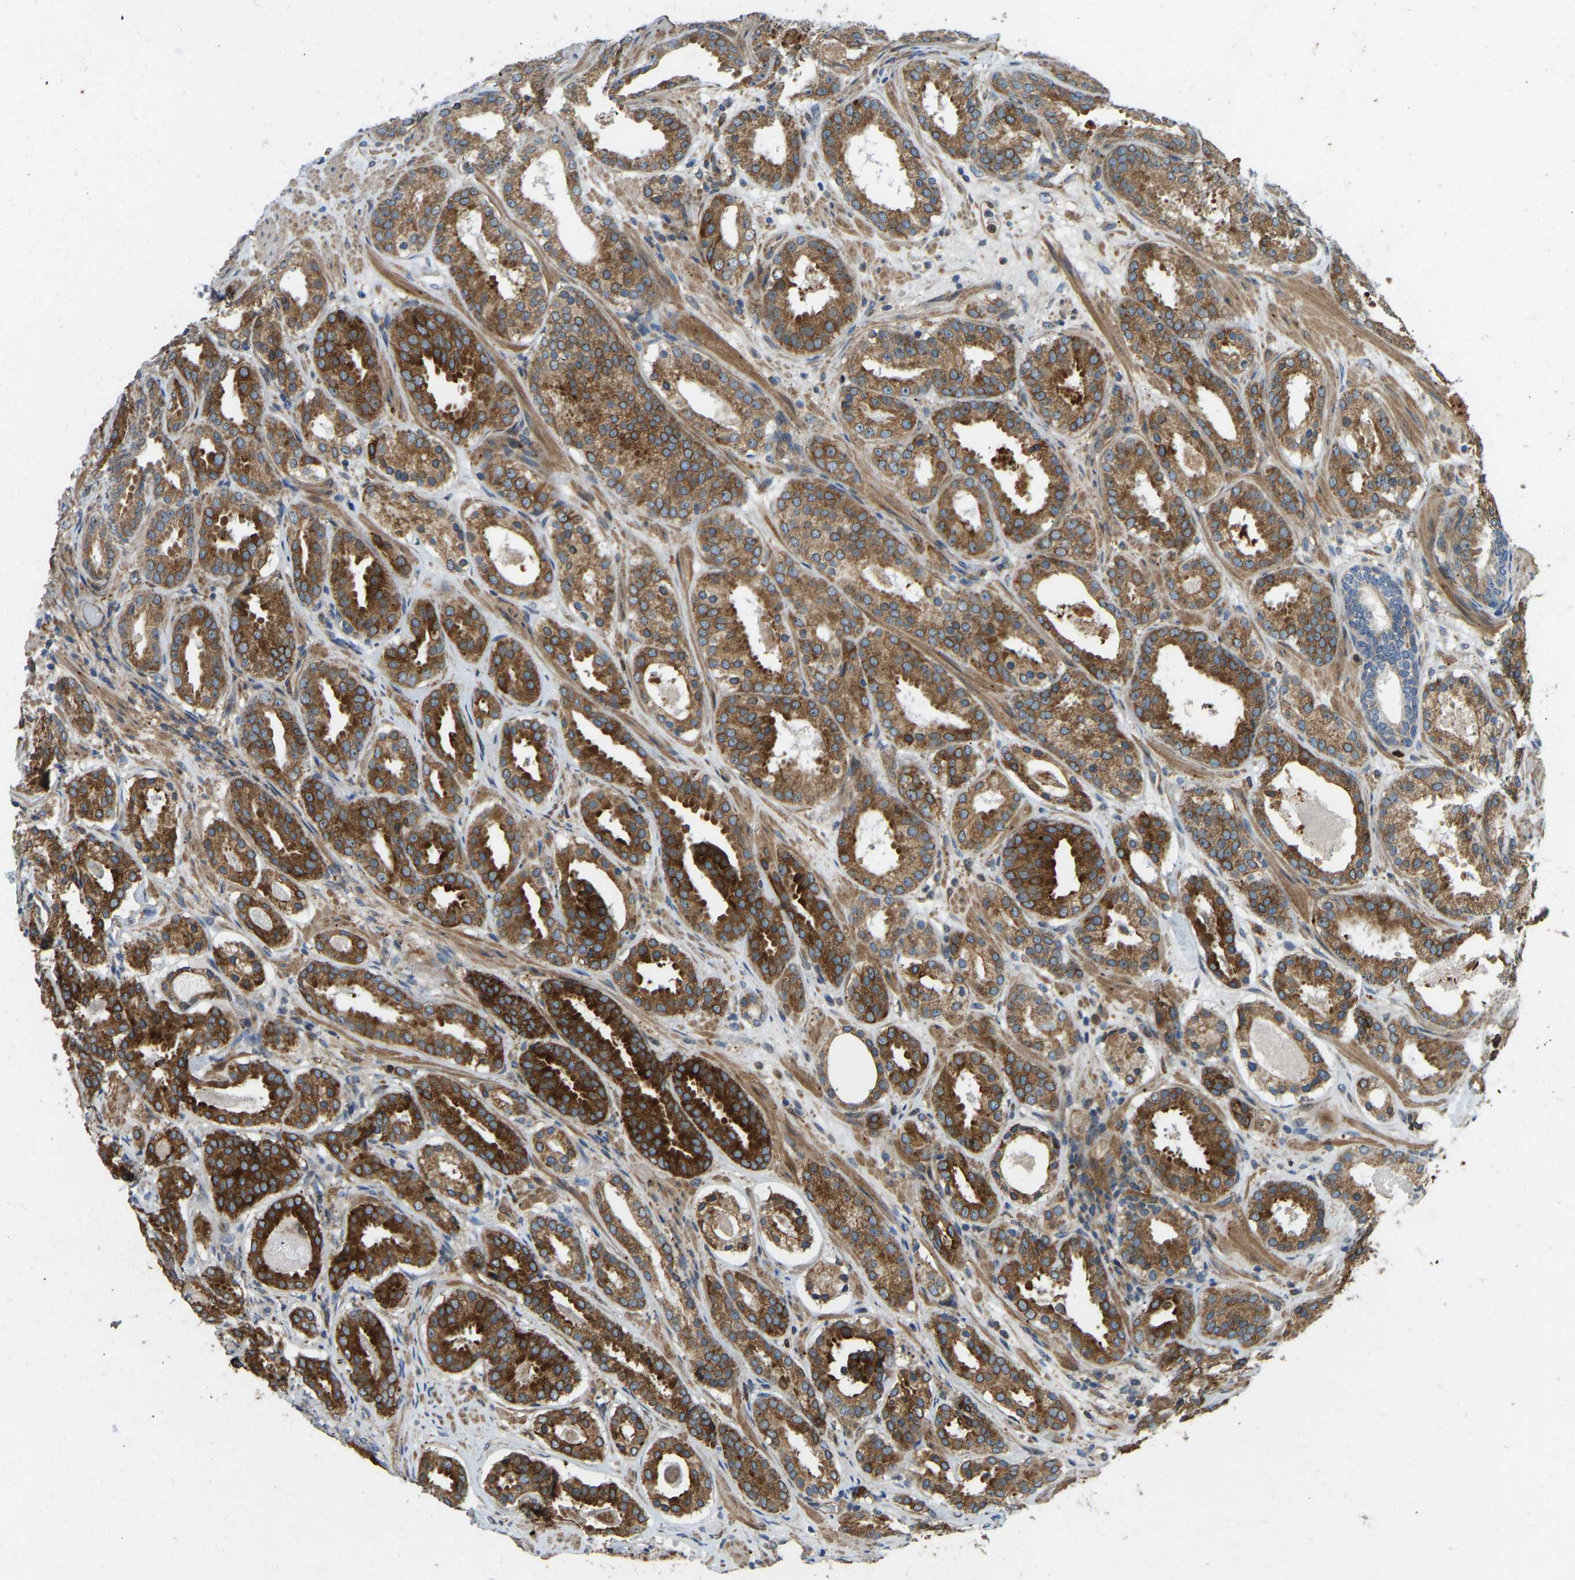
{"staining": {"intensity": "strong", "quantity": ">75%", "location": "cytoplasmic/membranous"}, "tissue": "prostate cancer", "cell_type": "Tumor cells", "image_type": "cancer", "snomed": [{"axis": "morphology", "description": "Adenocarcinoma, Low grade"}, {"axis": "topography", "description": "Prostate"}], "caption": "Immunohistochemical staining of prostate cancer exhibits high levels of strong cytoplasmic/membranous protein positivity in approximately >75% of tumor cells.", "gene": "OS9", "patient": {"sex": "male", "age": 69}}